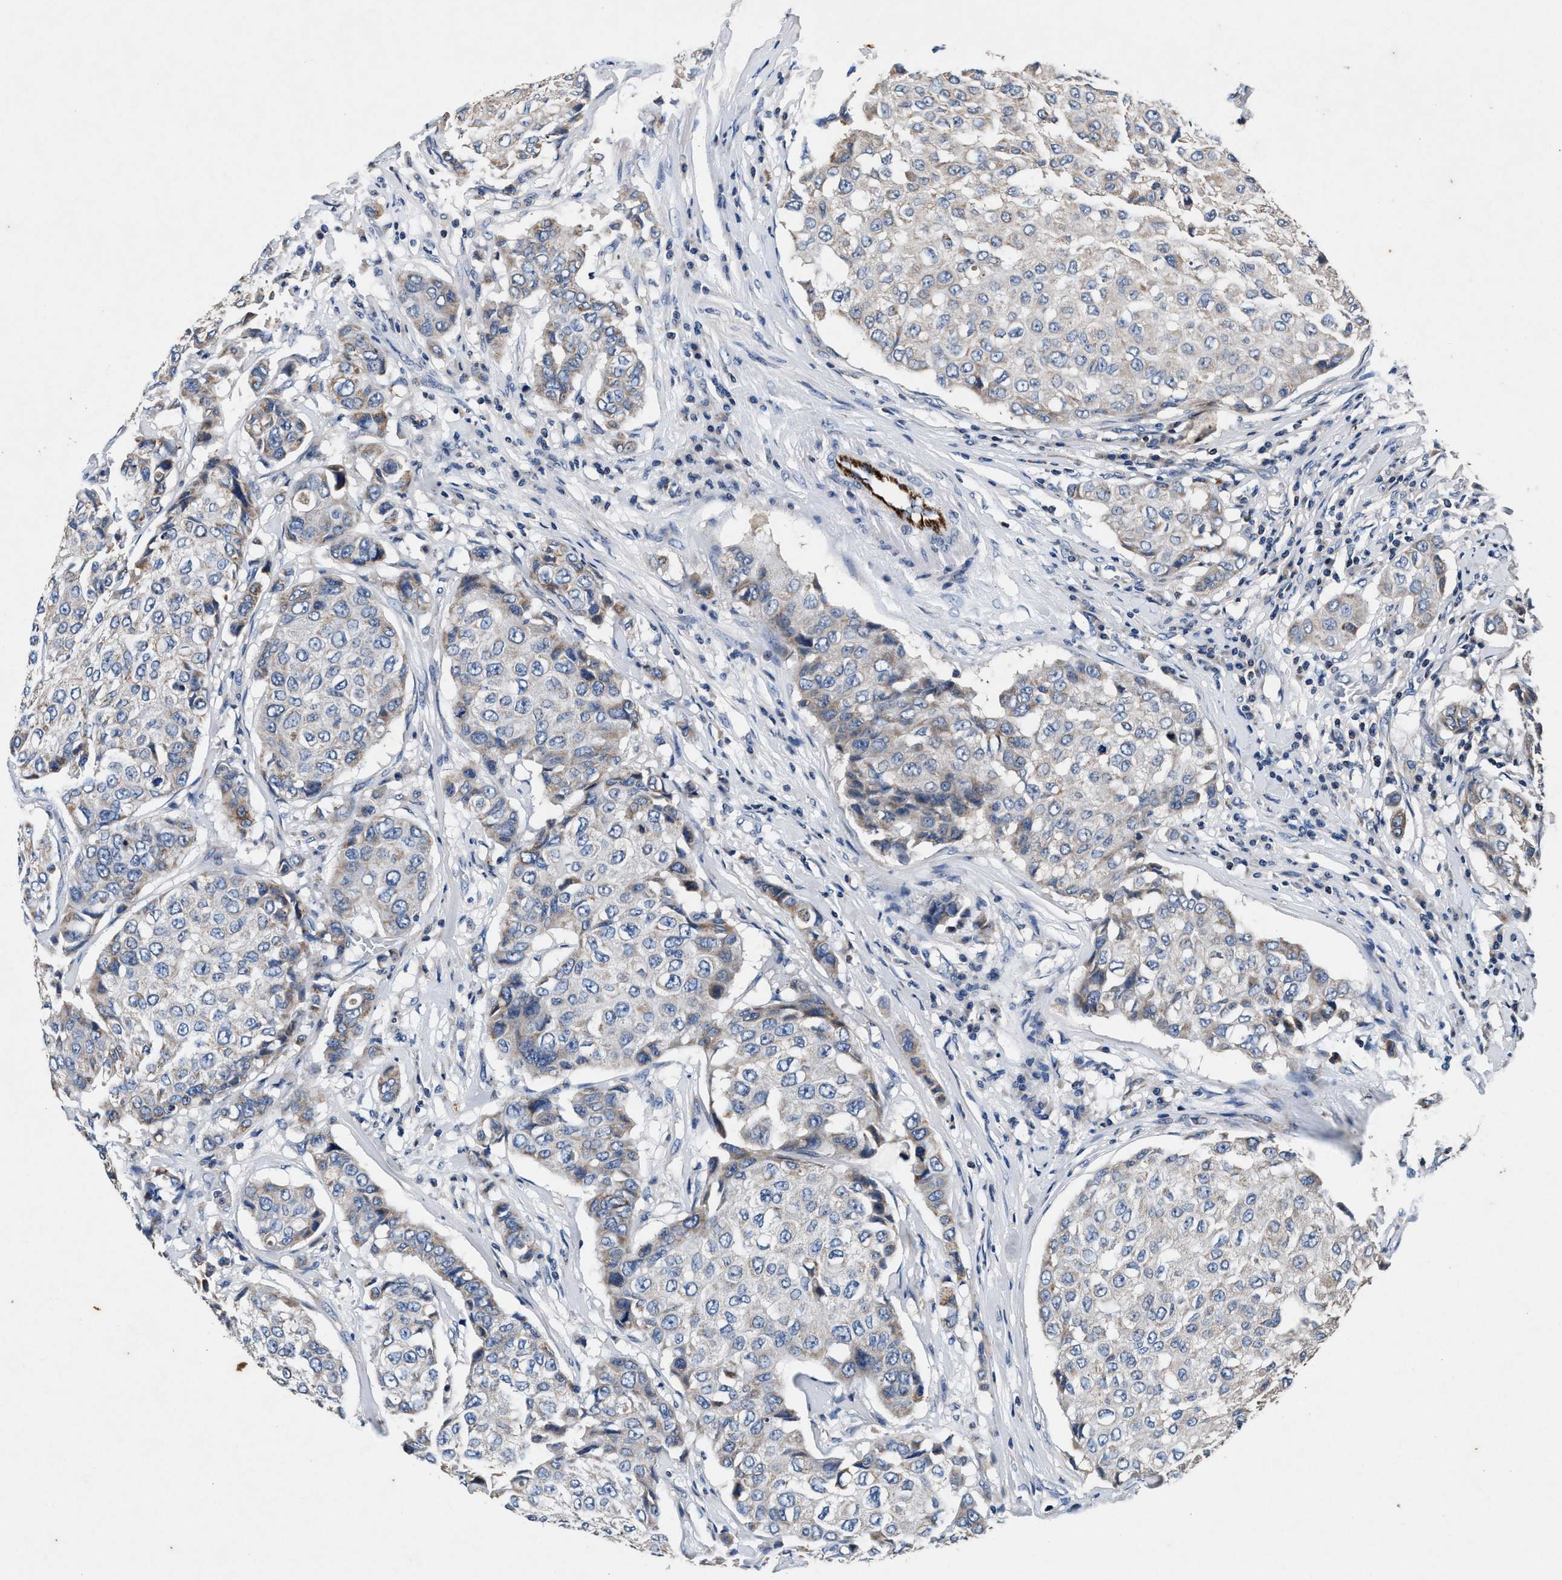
{"staining": {"intensity": "moderate", "quantity": "<25%", "location": "cytoplasmic/membranous"}, "tissue": "breast cancer", "cell_type": "Tumor cells", "image_type": "cancer", "snomed": [{"axis": "morphology", "description": "Duct carcinoma"}, {"axis": "topography", "description": "Breast"}], "caption": "The immunohistochemical stain labels moderate cytoplasmic/membranous positivity in tumor cells of breast infiltrating ductal carcinoma tissue. (DAB (3,3'-diaminobenzidine) = brown stain, brightfield microscopy at high magnification).", "gene": "PKD2L1", "patient": {"sex": "female", "age": 27}}